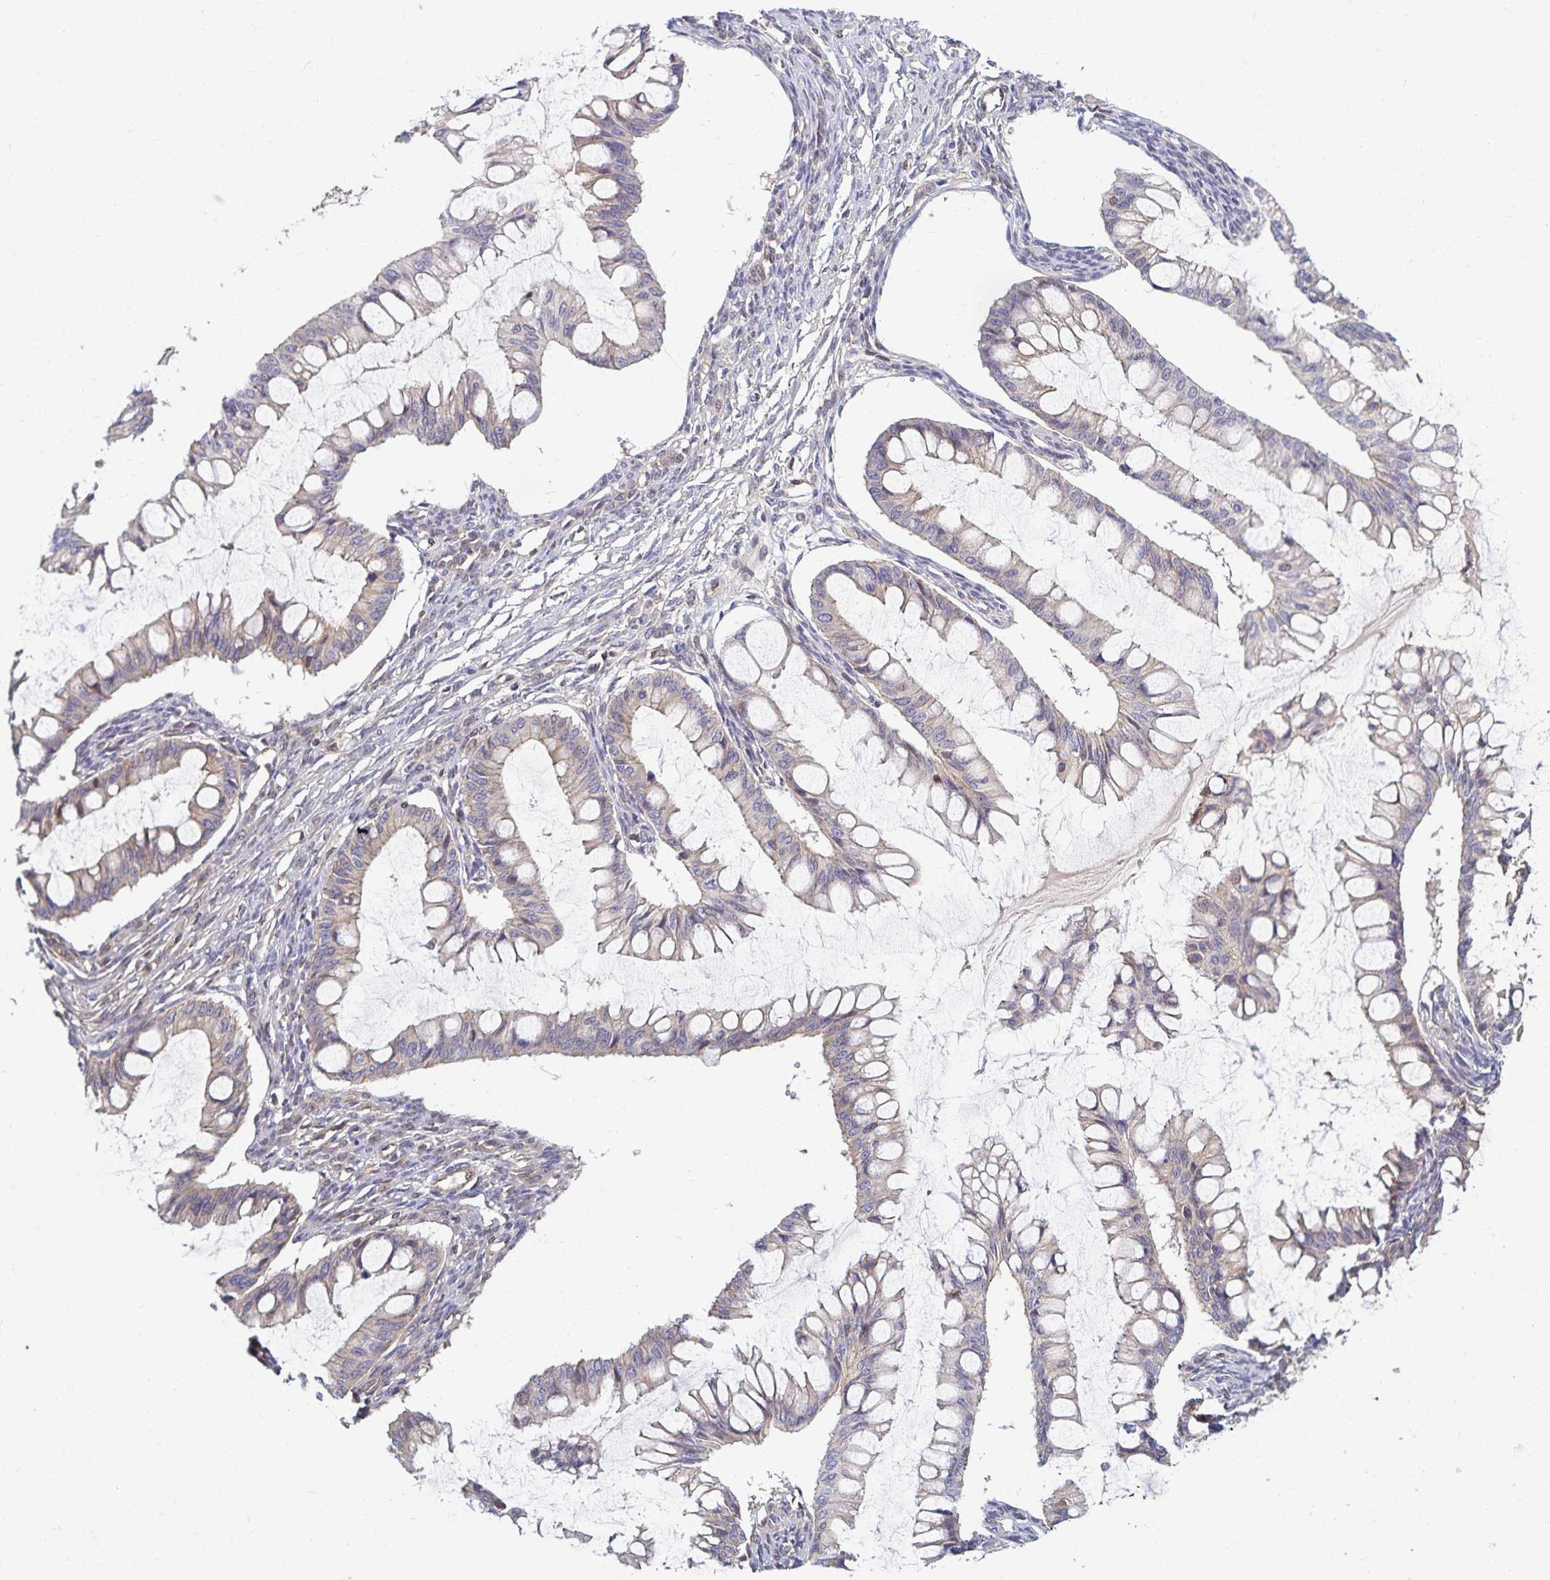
{"staining": {"intensity": "weak", "quantity": "<25%", "location": "cytoplasmic/membranous"}, "tissue": "ovarian cancer", "cell_type": "Tumor cells", "image_type": "cancer", "snomed": [{"axis": "morphology", "description": "Cystadenocarcinoma, mucinous, NOS"}, {"axis": "topography", "description": "Ovary"}], "caption": "A high-resolution image shows IHC staining of mucinous cystadenocarcinoma (ovarian), which displays no significant staining in tumor cells. The staining was performed using DAB to visualize the protein expression in brown, while the nuclei were stained in blue with hematoxylin (Magnification: 20x).", "gene": "RAB9B", "patient": {"sex": "female", "age": 73}}